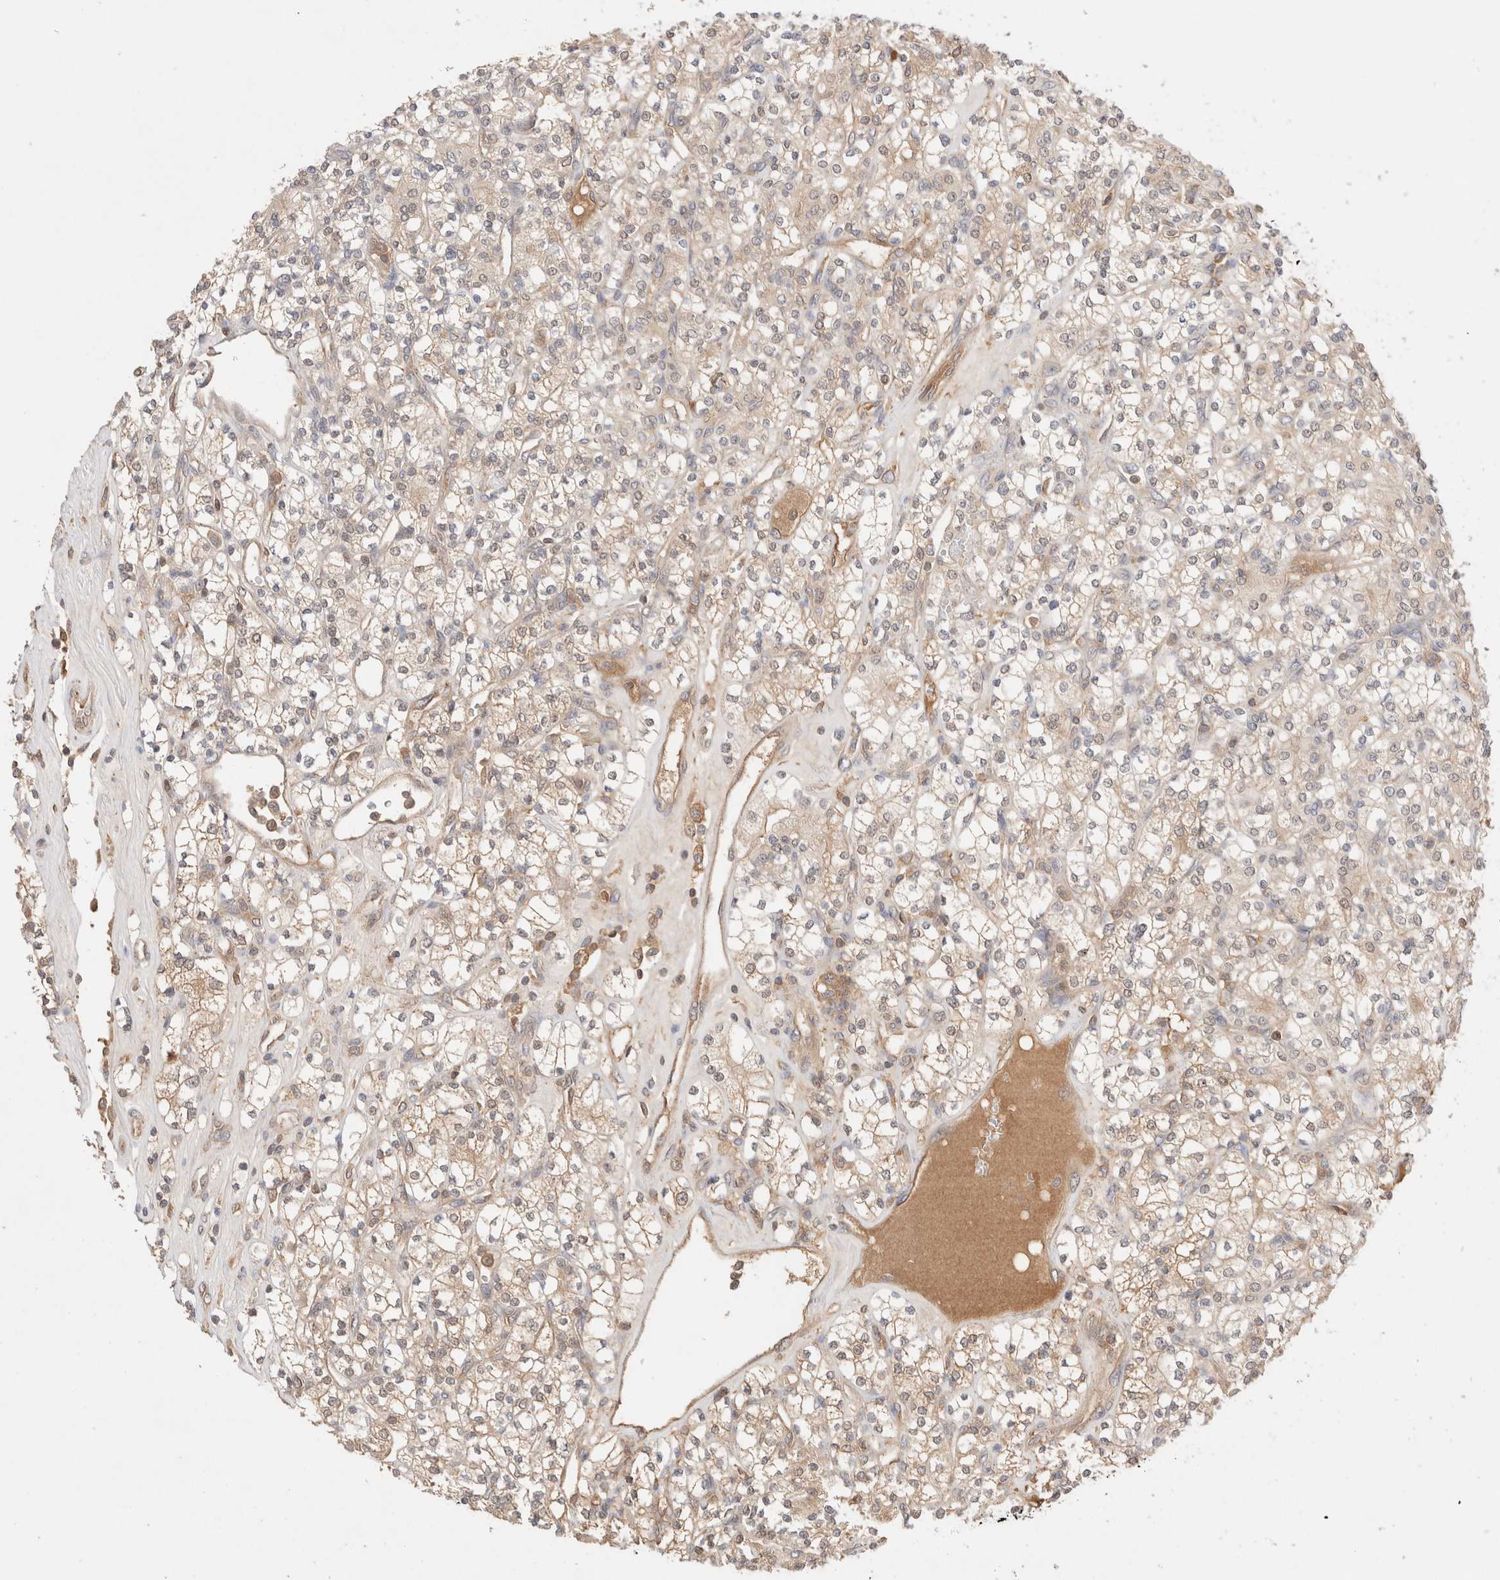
{"staining": {"intensity": "weak", "quantity": "25%-75%", "location": "cytoplasmic/membranous"}, "tissue": "renal cancer", "cell_type": "Tumor cells", "image_type": "cancer", "snomed": [{"axis": "morphology", "description": "Adenocarcinoma, NOS"}, {"axis": "topography", "description": "Kidney"}], "caption": "Immunohistochemistry (IHC) (DAB) staining of human renal cancer (adenocarcinoma) exhibits weak cytoplasmic/membranous protein expression in about 25%-75% of tumor cells.", "gene": "CARNMT1", "patient": {"sex": "male", "age": 77}}